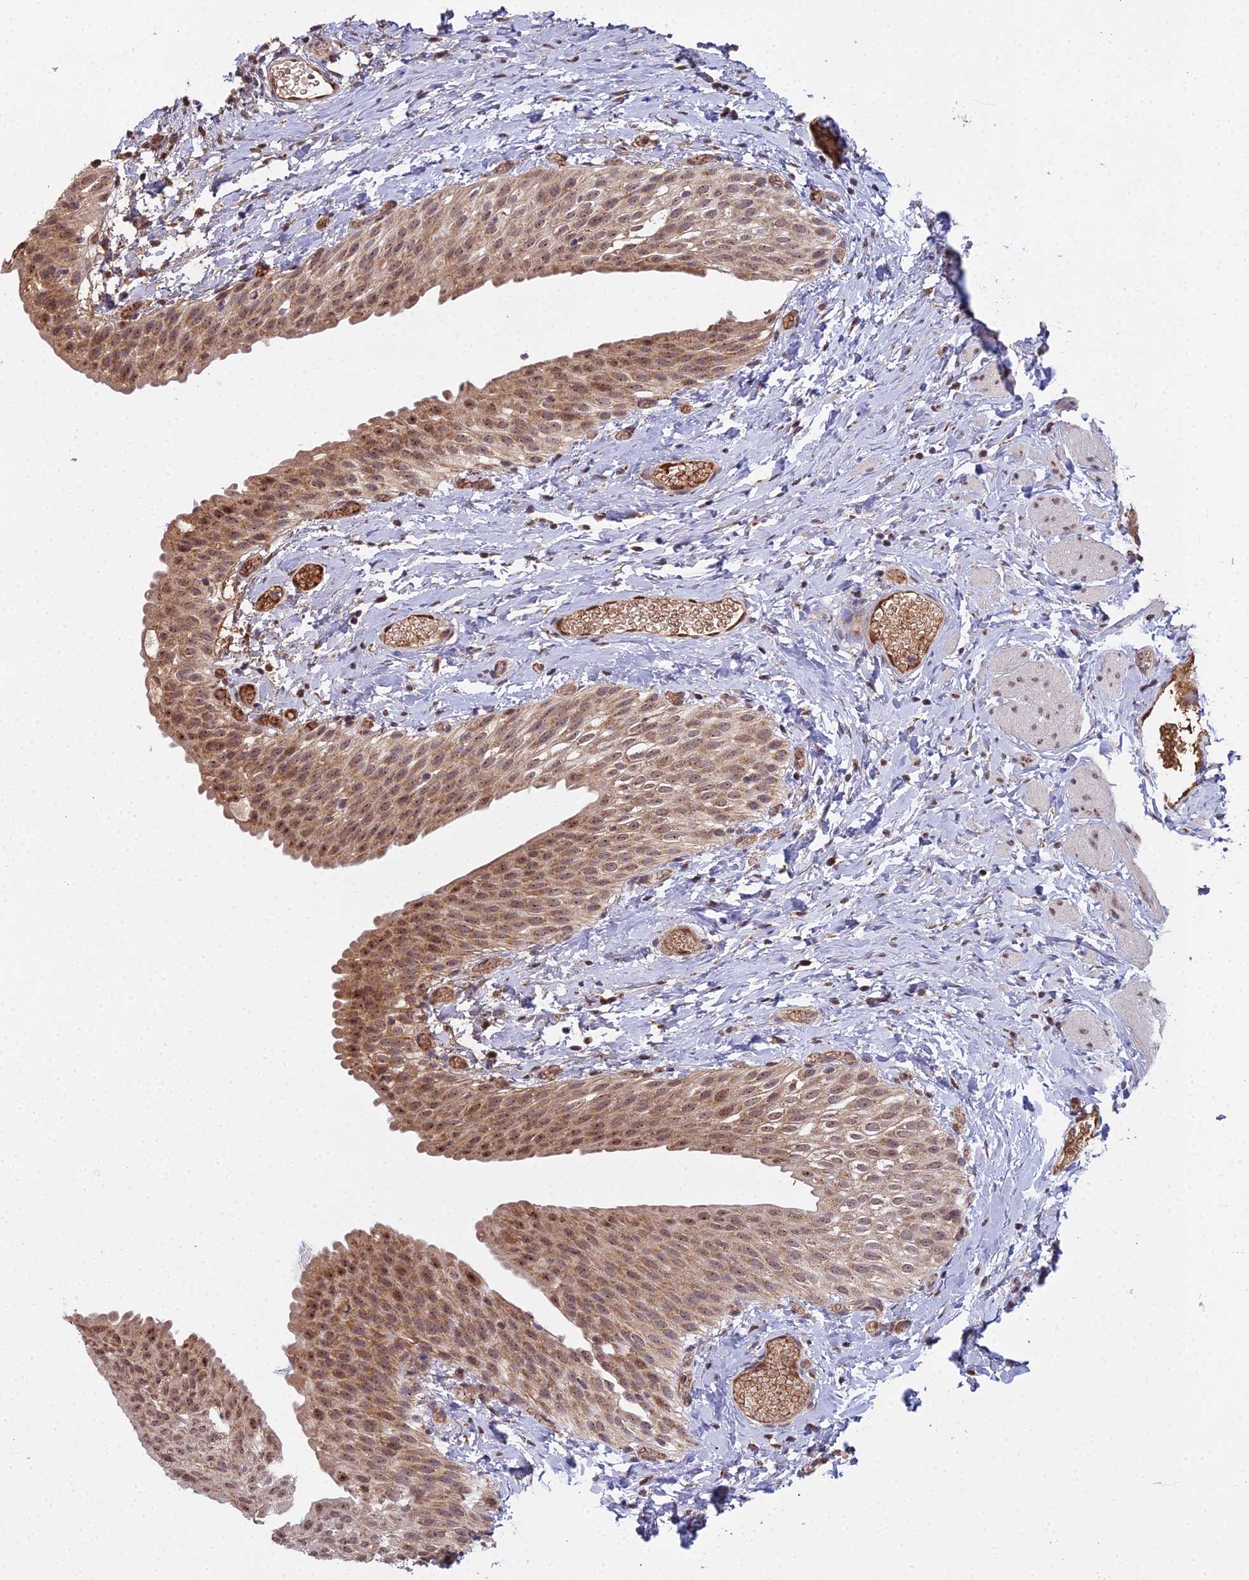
{"staining": {"intensity": "moderate", "quantity": ">75%", "location": "cytoplasmic/membranous,nuclear"}, "tissue": "urinary bladder", "cell_type": "Urothelial cells", "image_type": "normal", "snomed": [{"axis": "morphology", "description": "Normal tissue, NOS"}, {"axis": "topography", "description": "Urinary bladder"}], "caption": "Immunohistochemical staining of normal urinary bladder exhibits >75% levels of moderate cytoplasmic/membranous,nuclear protein staining in approximately >75% of urothelial cells. (Stains: DAB (3,3'-diaminobenzidine) in brown, nuclei in blue, Microscopy: brightfield microscopy at high magnification).", "gene": "MEOX1", "patient": {"sex": "male", "age": 1}}